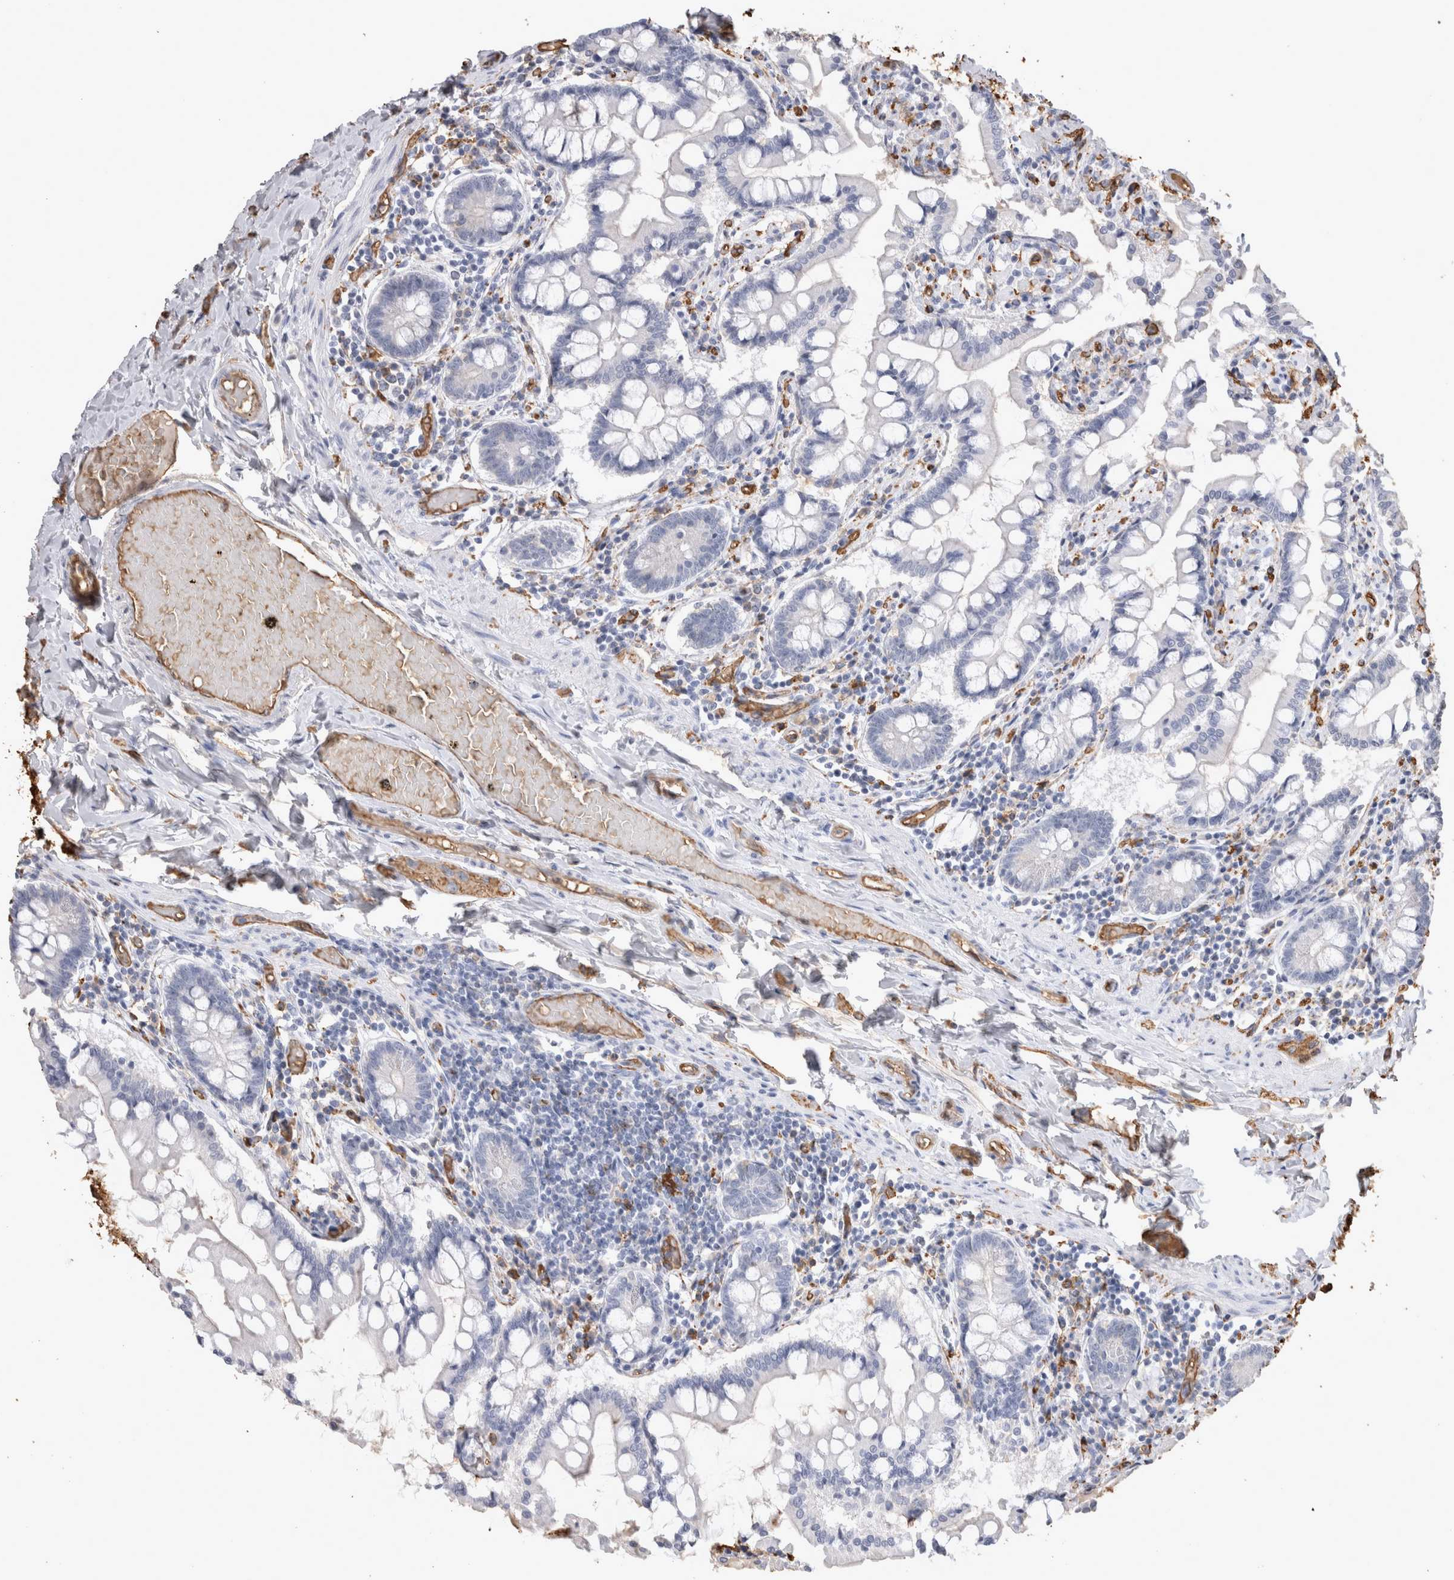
{"staining": {"intensity": "moderate", "quantity": "25%-75%", "location": "cytoplasmic/membranous"}, "tissue": "small intestine", "cell_type": "Glandular cells", "image_type": "normal", "snomed": [{"axis": "morphology", "description": "Normal tissue, NOS"}, {"axis": "topography", "description": "Small intestine"}], "caption": "Moderate cytoplasmic/membranous expression is identified in approximately 25%-75% of glandular cells in benign small intestine. Immunohistochemistry (ihc) stains the protein in brown and the nuclei are stained blue.", "gene": "IL17RC", "patient": {"sex": "male", "age": 41}}